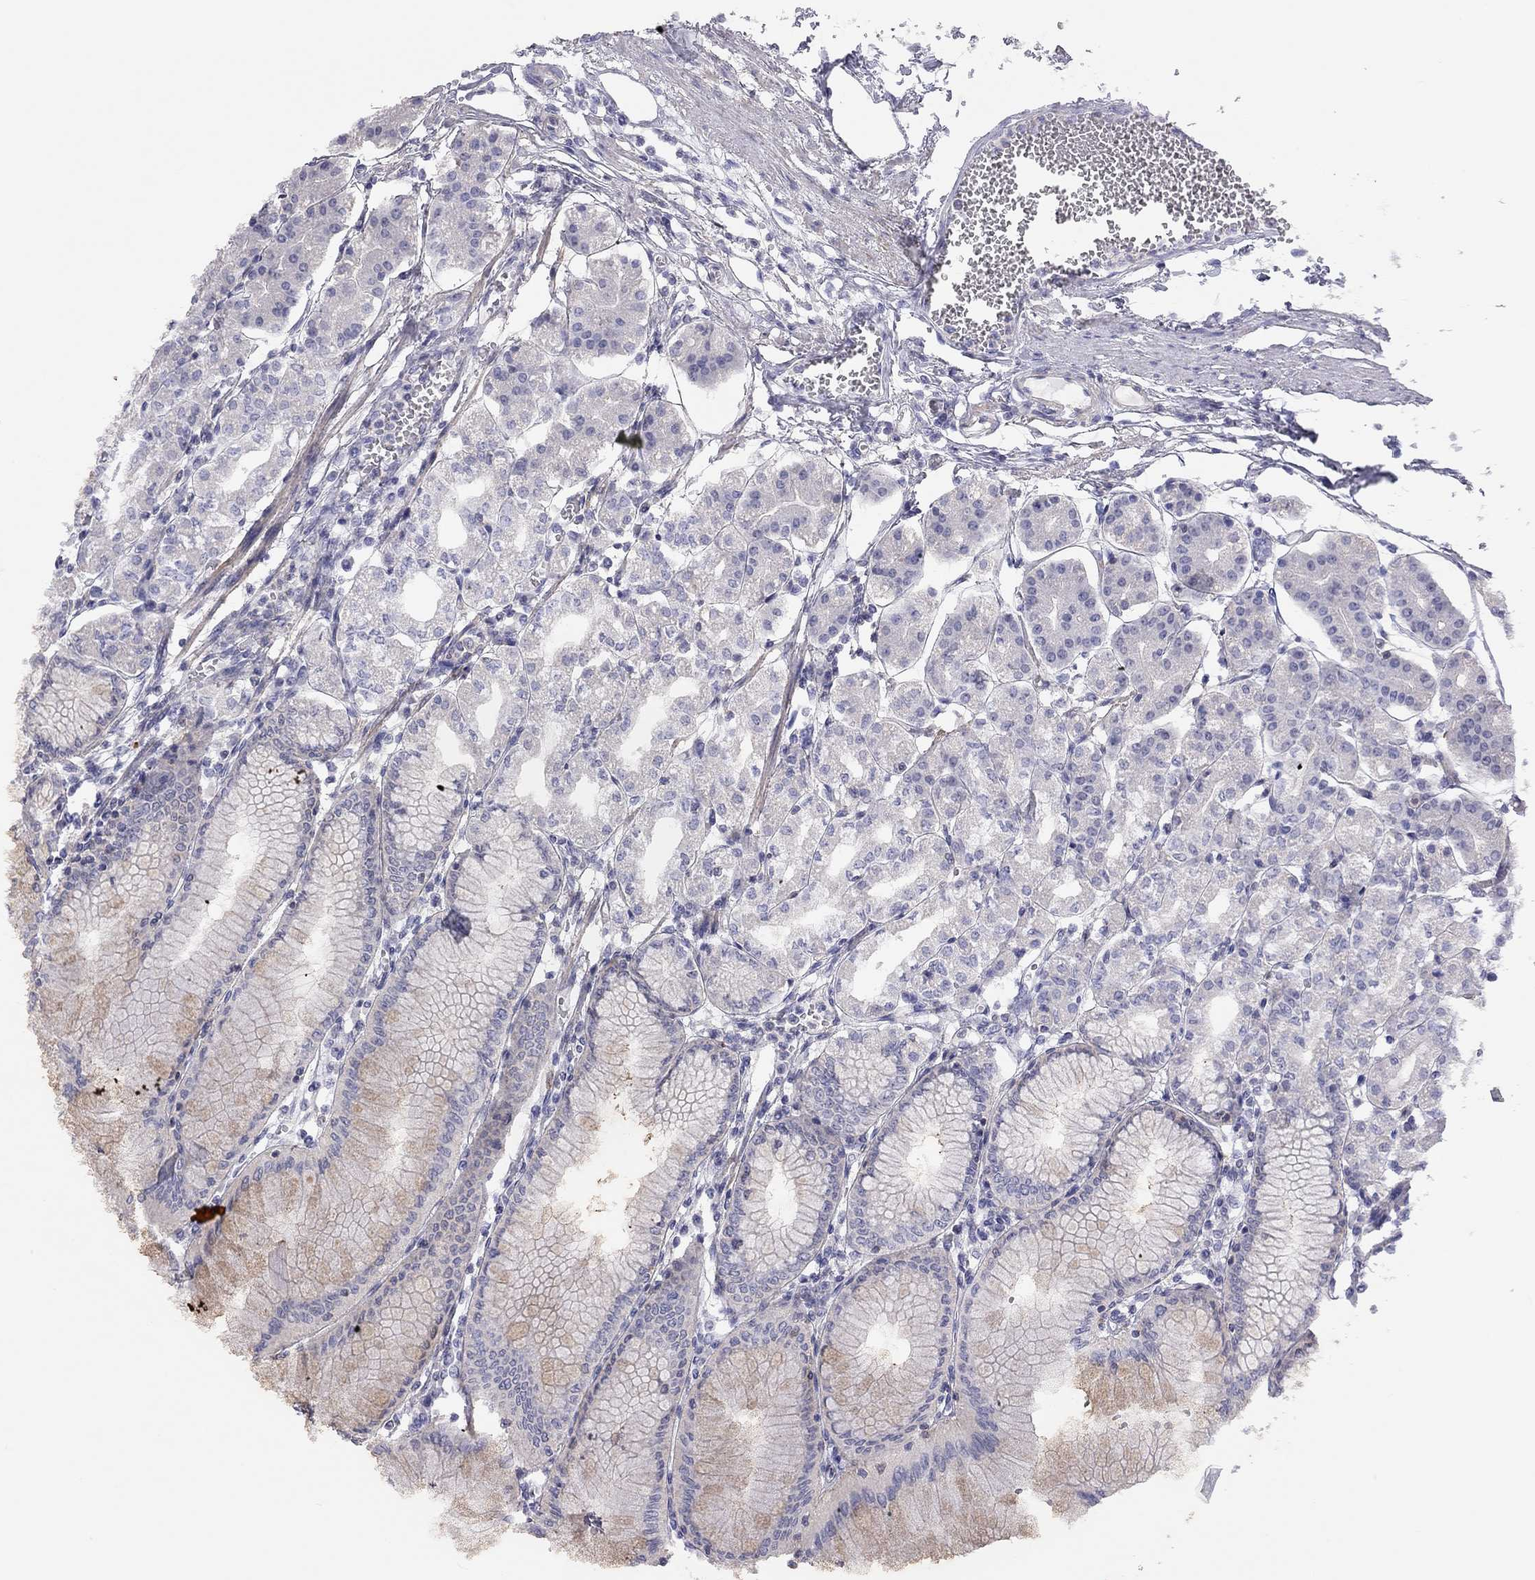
{"staining": {"intensity": "negative", "quantity": "none", "location": "none"}, "tissue": "stomach", "cell_type": "Glandular cells", "image_type": "normal", "snomed": [{"axis": "morphology", "description": "Normal tissue, NOS"}, {"axis": "topography", "description": "Skeletal muscle"}, {"axis": "topography", "description": "Stomach"}], "caption": "This is an IHC image of benign human stomach. There is no positivity in glandular cells.", "gene": "ADCYAP1", "patient": {"sex": "female", "age": 57}}